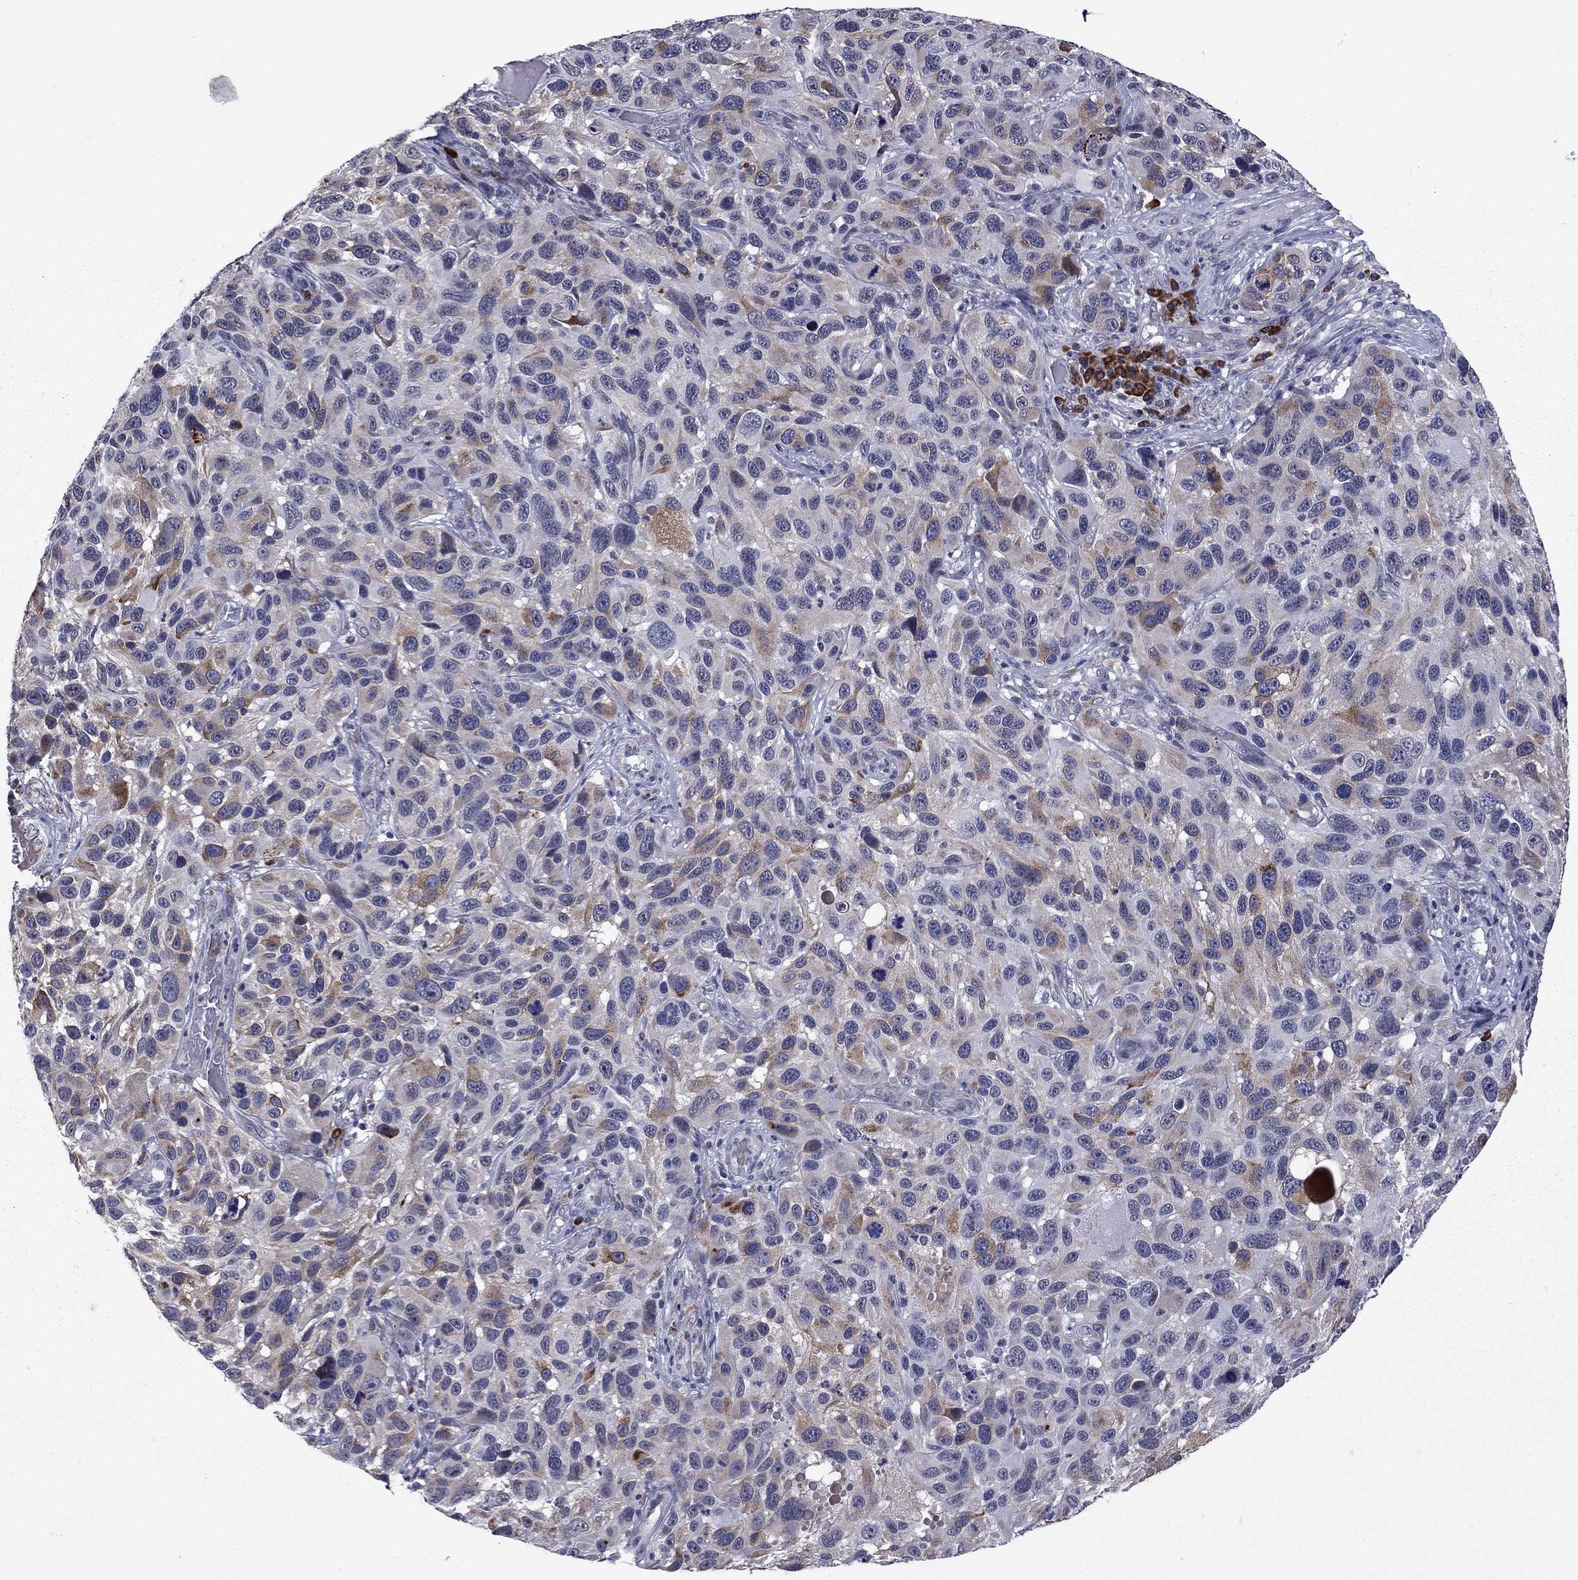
{"staining": {"intensity": "weak", "quantity": "<25%", "location": "cytoplasmic/membranous"}, "tissue": "melanoma", "cell_type": "Tumor cells", "image_type": "cancer", "snomed": [{"axis": "morphology", "description": "Malignant melanoma, NOS"}, {"axis": "topography", "description": "Skin"}], "caption": "The micrograph demonstrates no significant expression in tumor cells of malignant melanoma.", "gene": "ECM1", "patient": {"sex": "male", "age": 53}}